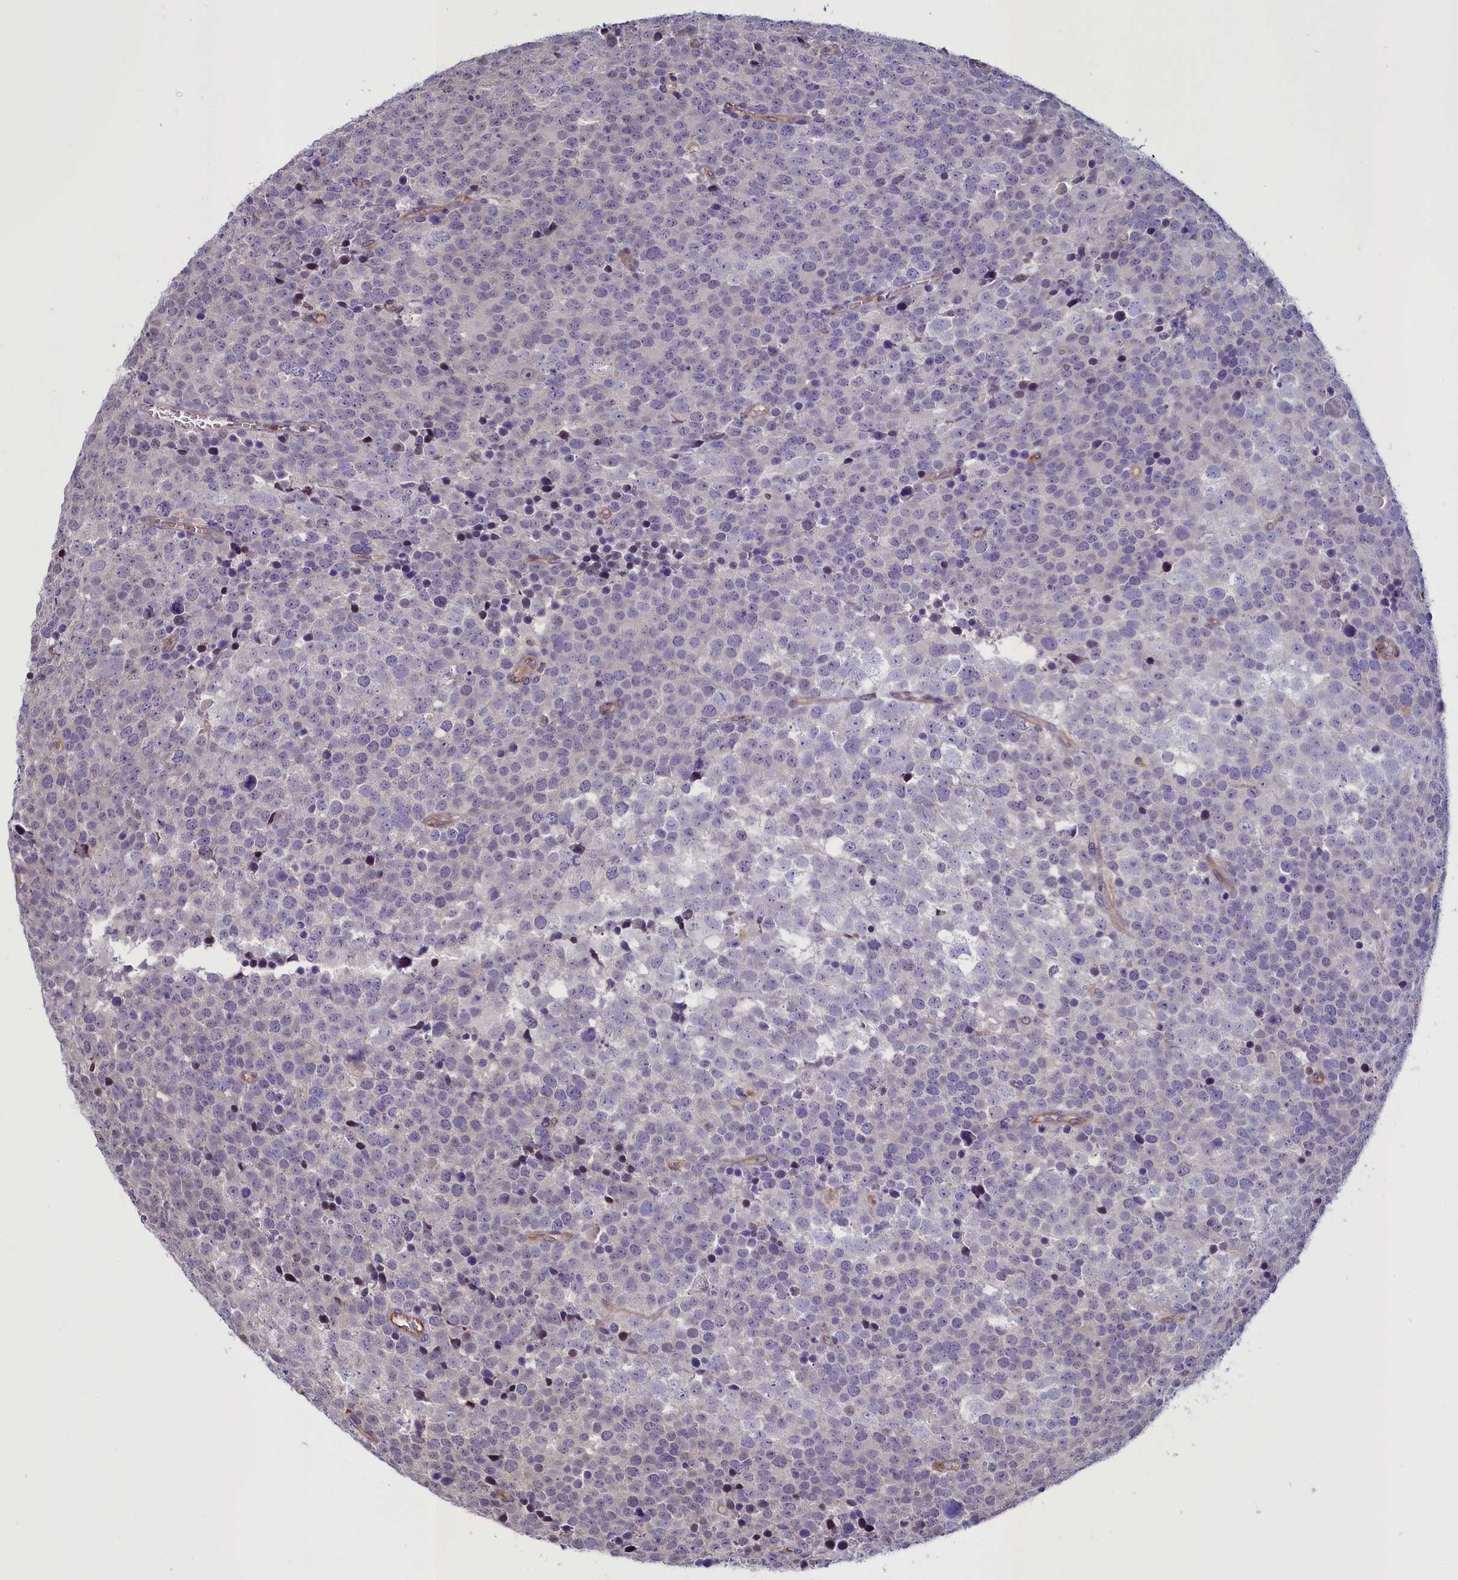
{"staining": {"intensity": "negative", "quantity": "none", "location": "none"}, "tissue": "testis cancer", "cell_type": "Tumor cells", "image_type": "cancer", "snomed": [{"axis": "morphology", "description": "Seminoma, NOS"}, {"axis": "topography", "description": "Testis"}], "caption": "Human testis cancer (seminoma) stained for a protein using immunohistochemistry (IHC) displays no expression in tumor cells.", "gene": "PDILT", "patient": {"sex": "male", "age": 71}}